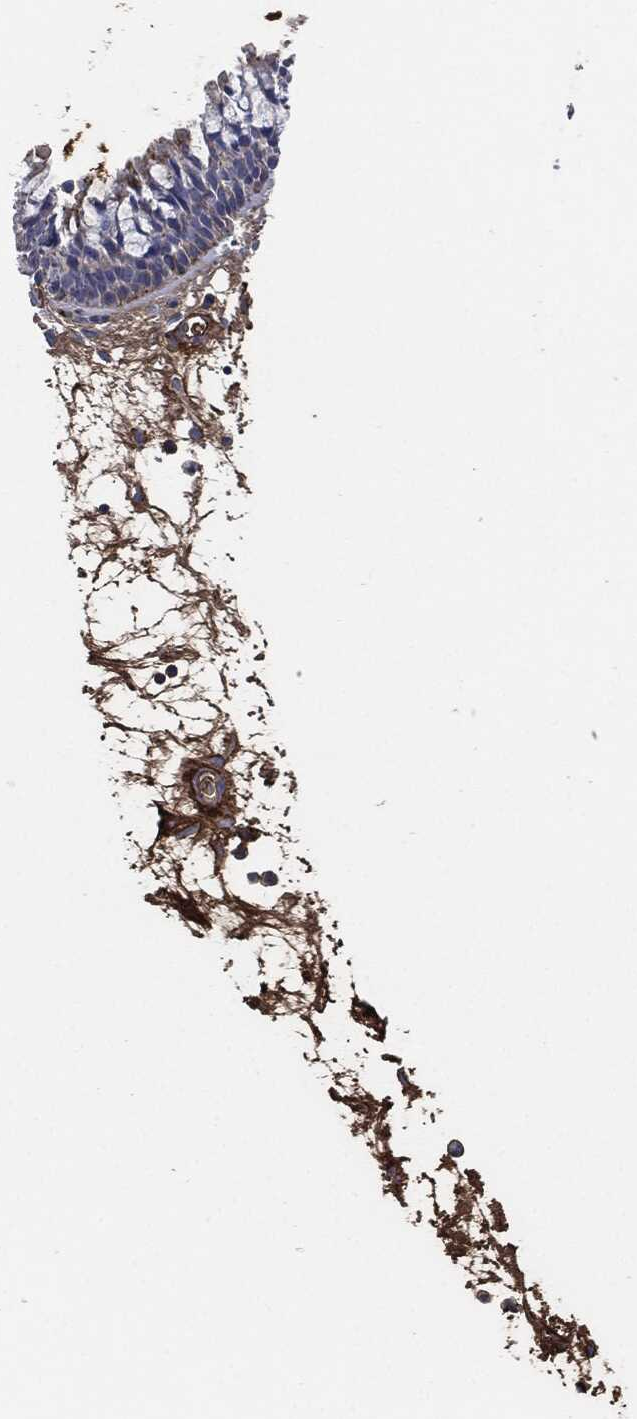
{"staining": {"intensity": "negative", "quantity": "none", "location": "none"}, "tissue": "nasopharynx", "cell_type": "Respiratory epithelial cells", "image_type": "normal", "snomed": [{"axis": "morphology", "description": "Normal tissue, NOS"}, {"axis": "topography", "description": "Nasopharynx"}], "caption": "There is no significant positivity in respiratory epithelial cells of nasopharynx. (DAB immunohistochemistry (IHC) visualized using brightfield microscopy, high magnification).", "gene": "APOB", "patient": {"sex": "male", "age": 58}}